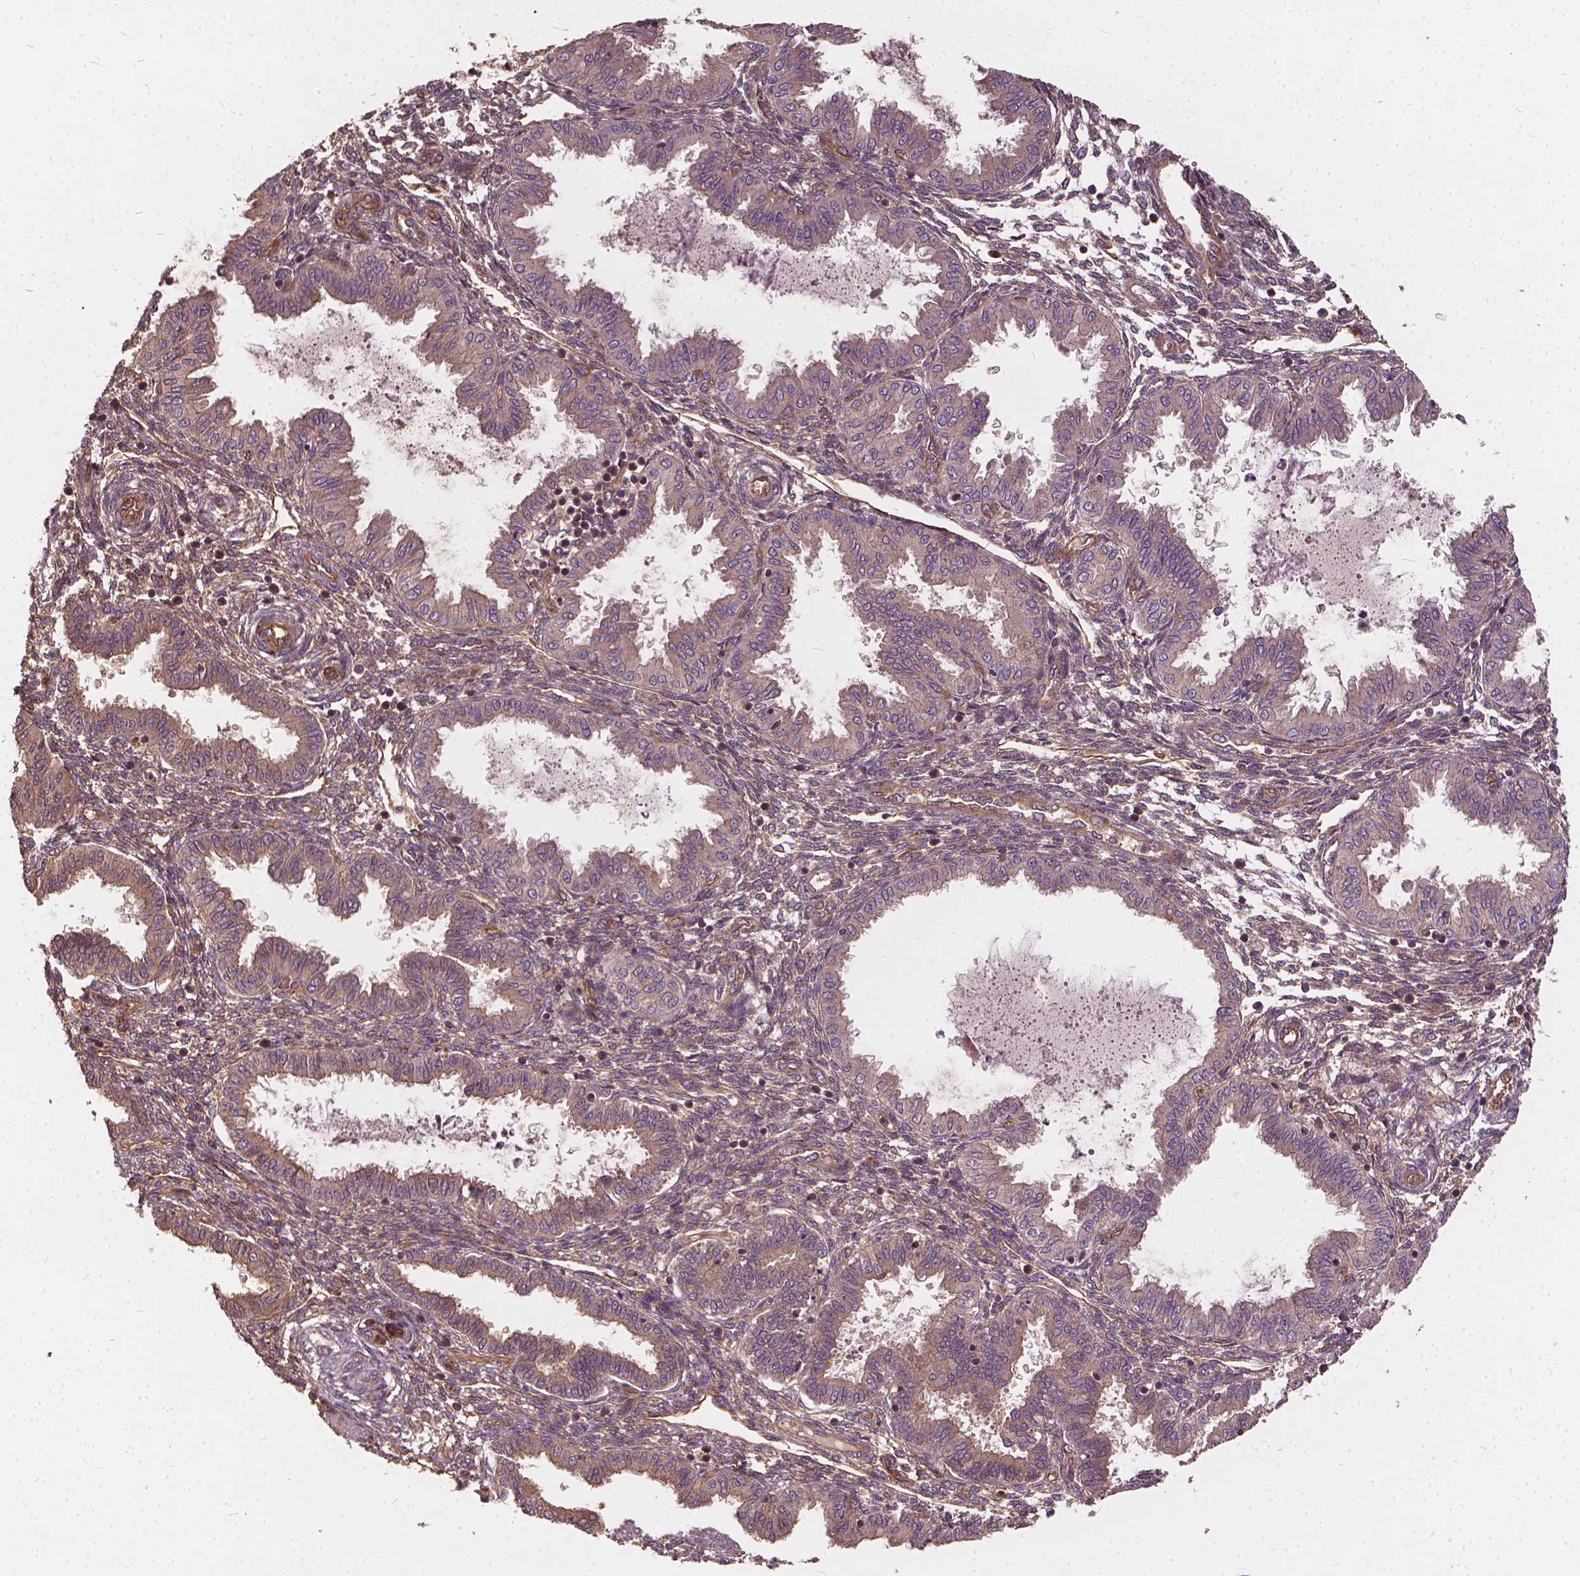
{"staining": {"intensity": "weak", "quantity": "25%-75%", "location": "cytoplasmic/membranous"}, "tissue": "endometrium", "cell_type": "Cells in endometrial stroma", "image_type": "normal", "snomed": [{"axis": "morphology", "description": "Normal tissue, NOS"}, {"axis": "topography", "description": "Endometrium"}], "caption": "Protein staining demonstrates weak cytoplasmic/membranous positivity in approximately 25%-75% of cells in endometrial stroma in normal endometrium.", "gene": "UBXN2A", "patient": {"sex": "female", "age": 33}}